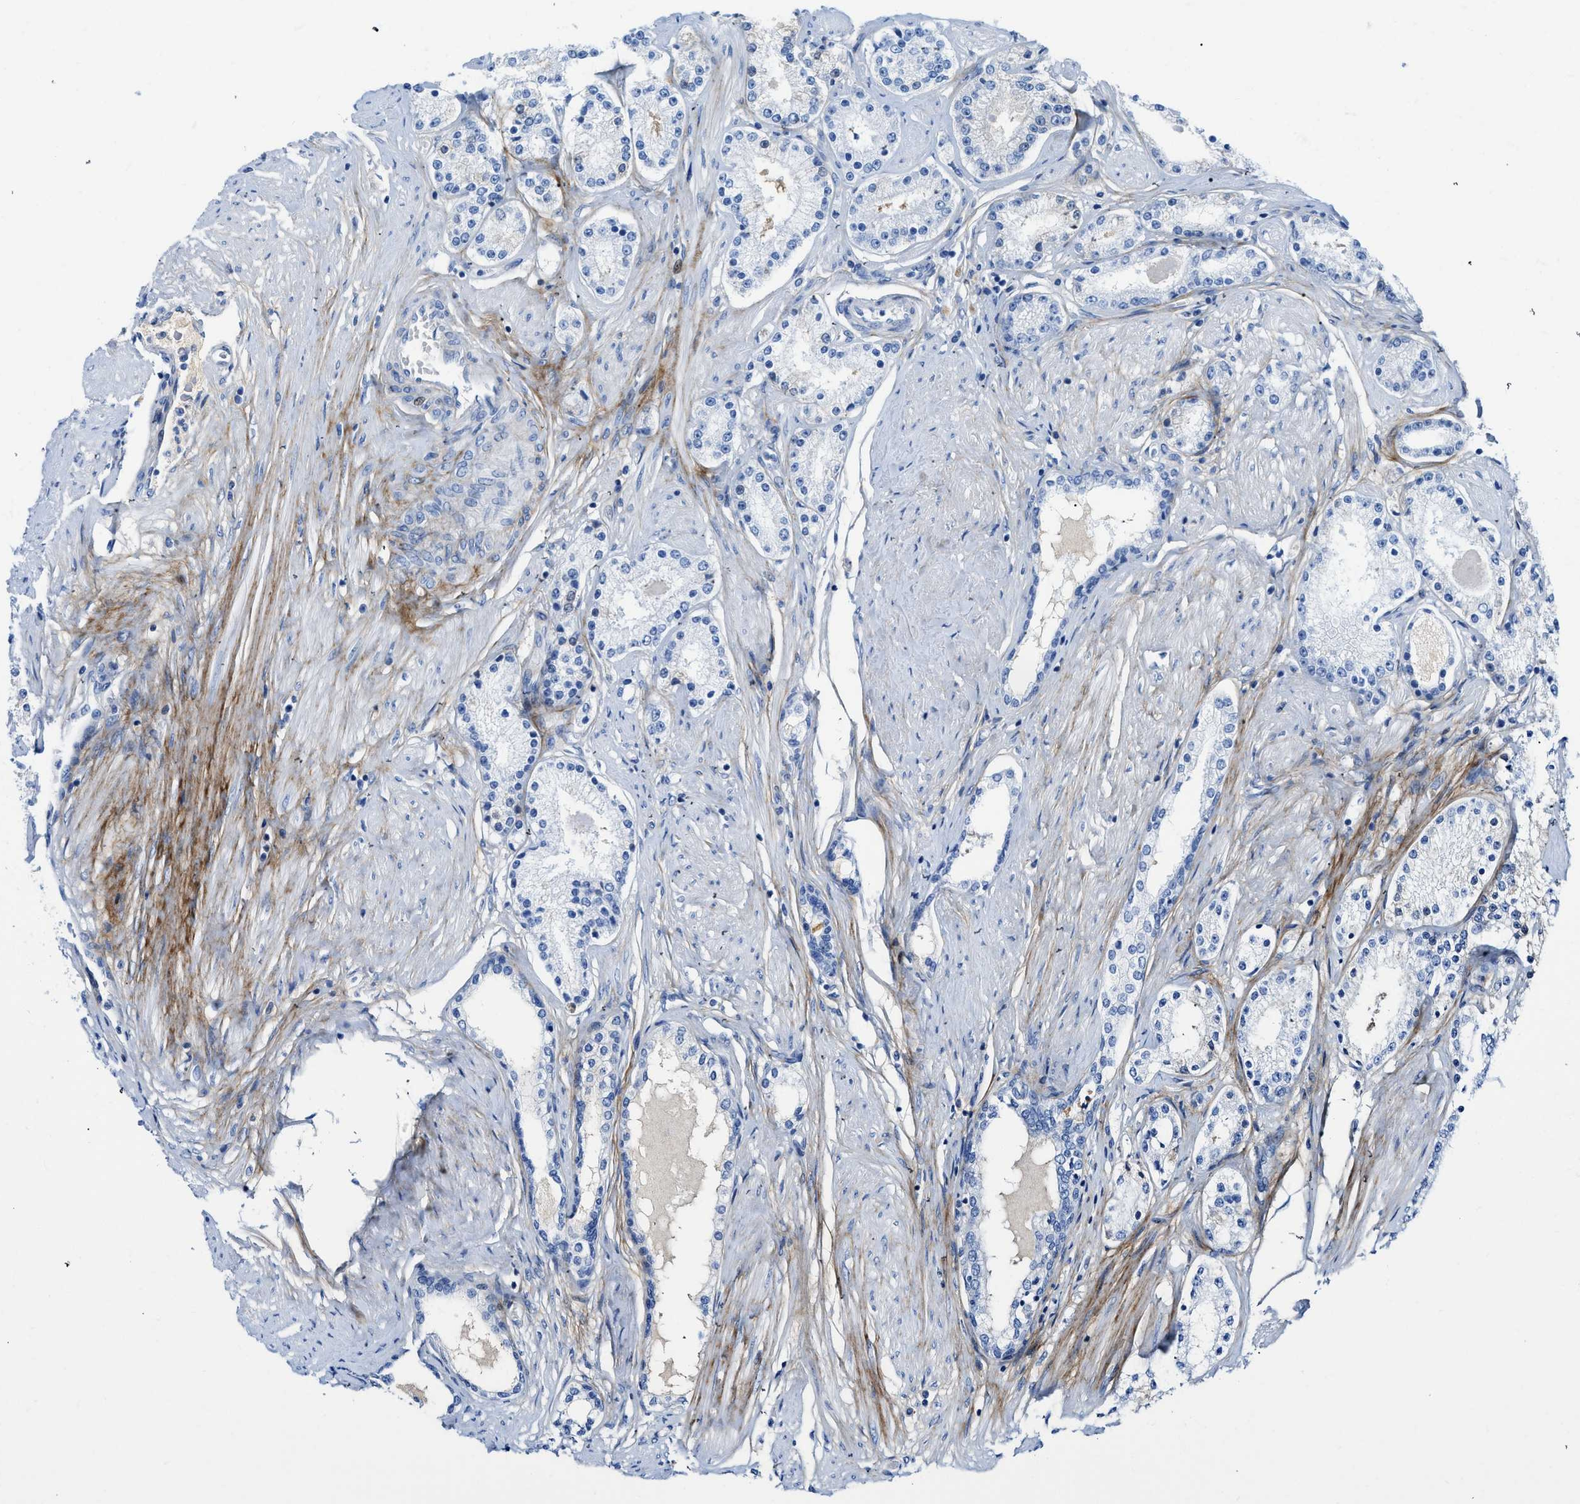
{"staining": {"intensity": "negative", "quantity": "none", "location": "none"}, "tissue": "prostate cancer", "cell_type": "Tumor cells", "image_type": "cancer", "snomed": [{"axis": "morphology", "description": "Adenocarcinoma, Low grade"}, {"axis": "topography", "description": "Prostate"}], "caption": "There is no significant expression in tumor cells of adenocarcinoma (low-grade) (prostate). The staining is performed using DAB (3,3'-diaminobenzidine) brown chromogen with nuclei counter-stained in using hematoxylin.", "gene": "COL3A1", "patient": {"sex": "male", "age": 63}}